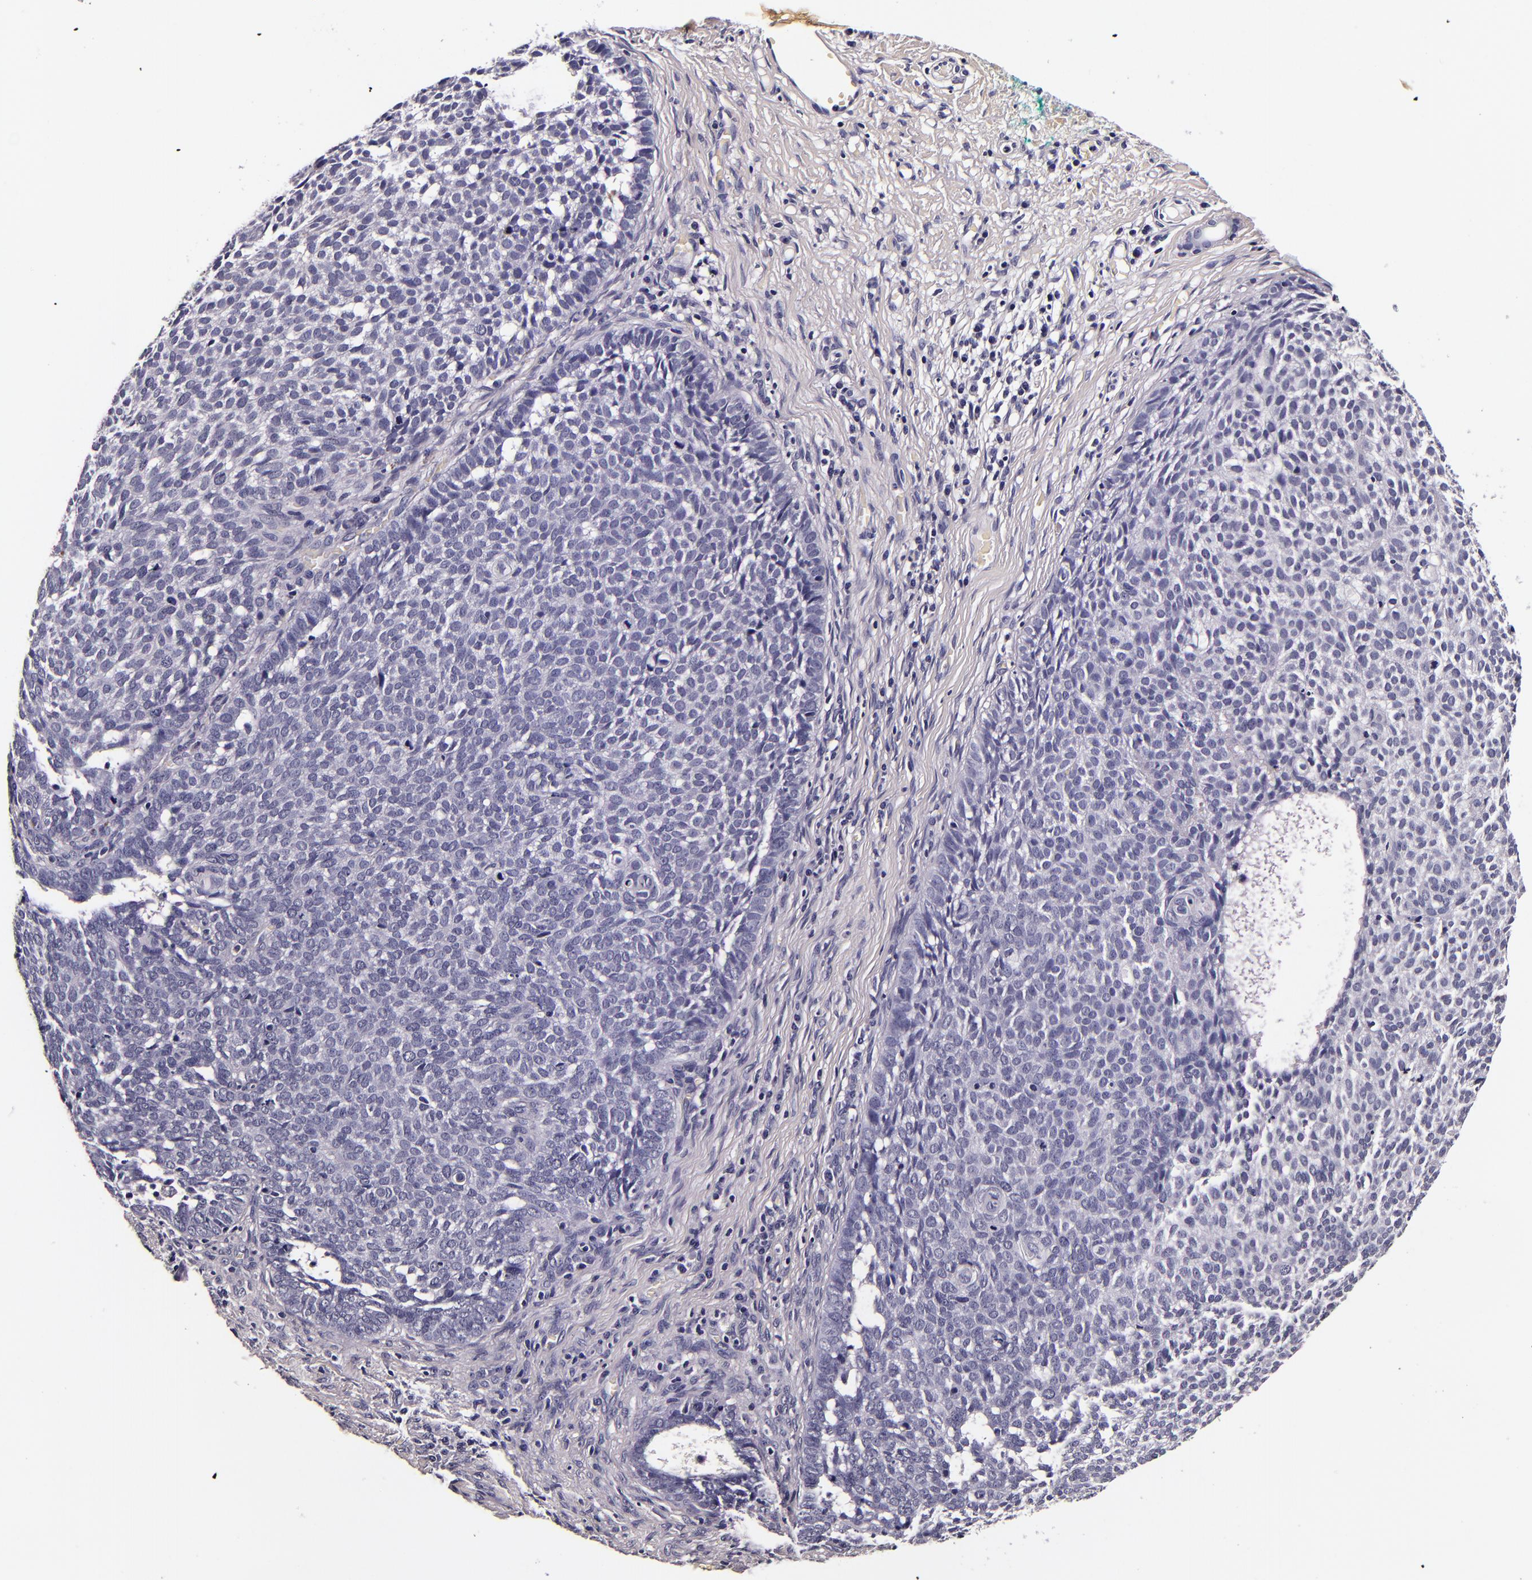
{"staining": {"intensity": "negative", "quantity": "none", "location": "none"}, "tissue": "skin cancer", "cell_type": "Tumor cells", "image_type": "cancer", "snomed": [{"axis": "morphology", "description": "Basal cell carcinoma"}, {"axis": "topography", "description": "Skin"}], "caption": "This photomicrograph is of skin cancer stained with IHC to label a protein in brown with the nuclei are counter-stained blue. There is no expression in tumor cells.", "gene": "FBN1", "patient": {"sex": "male", "age": 63}}